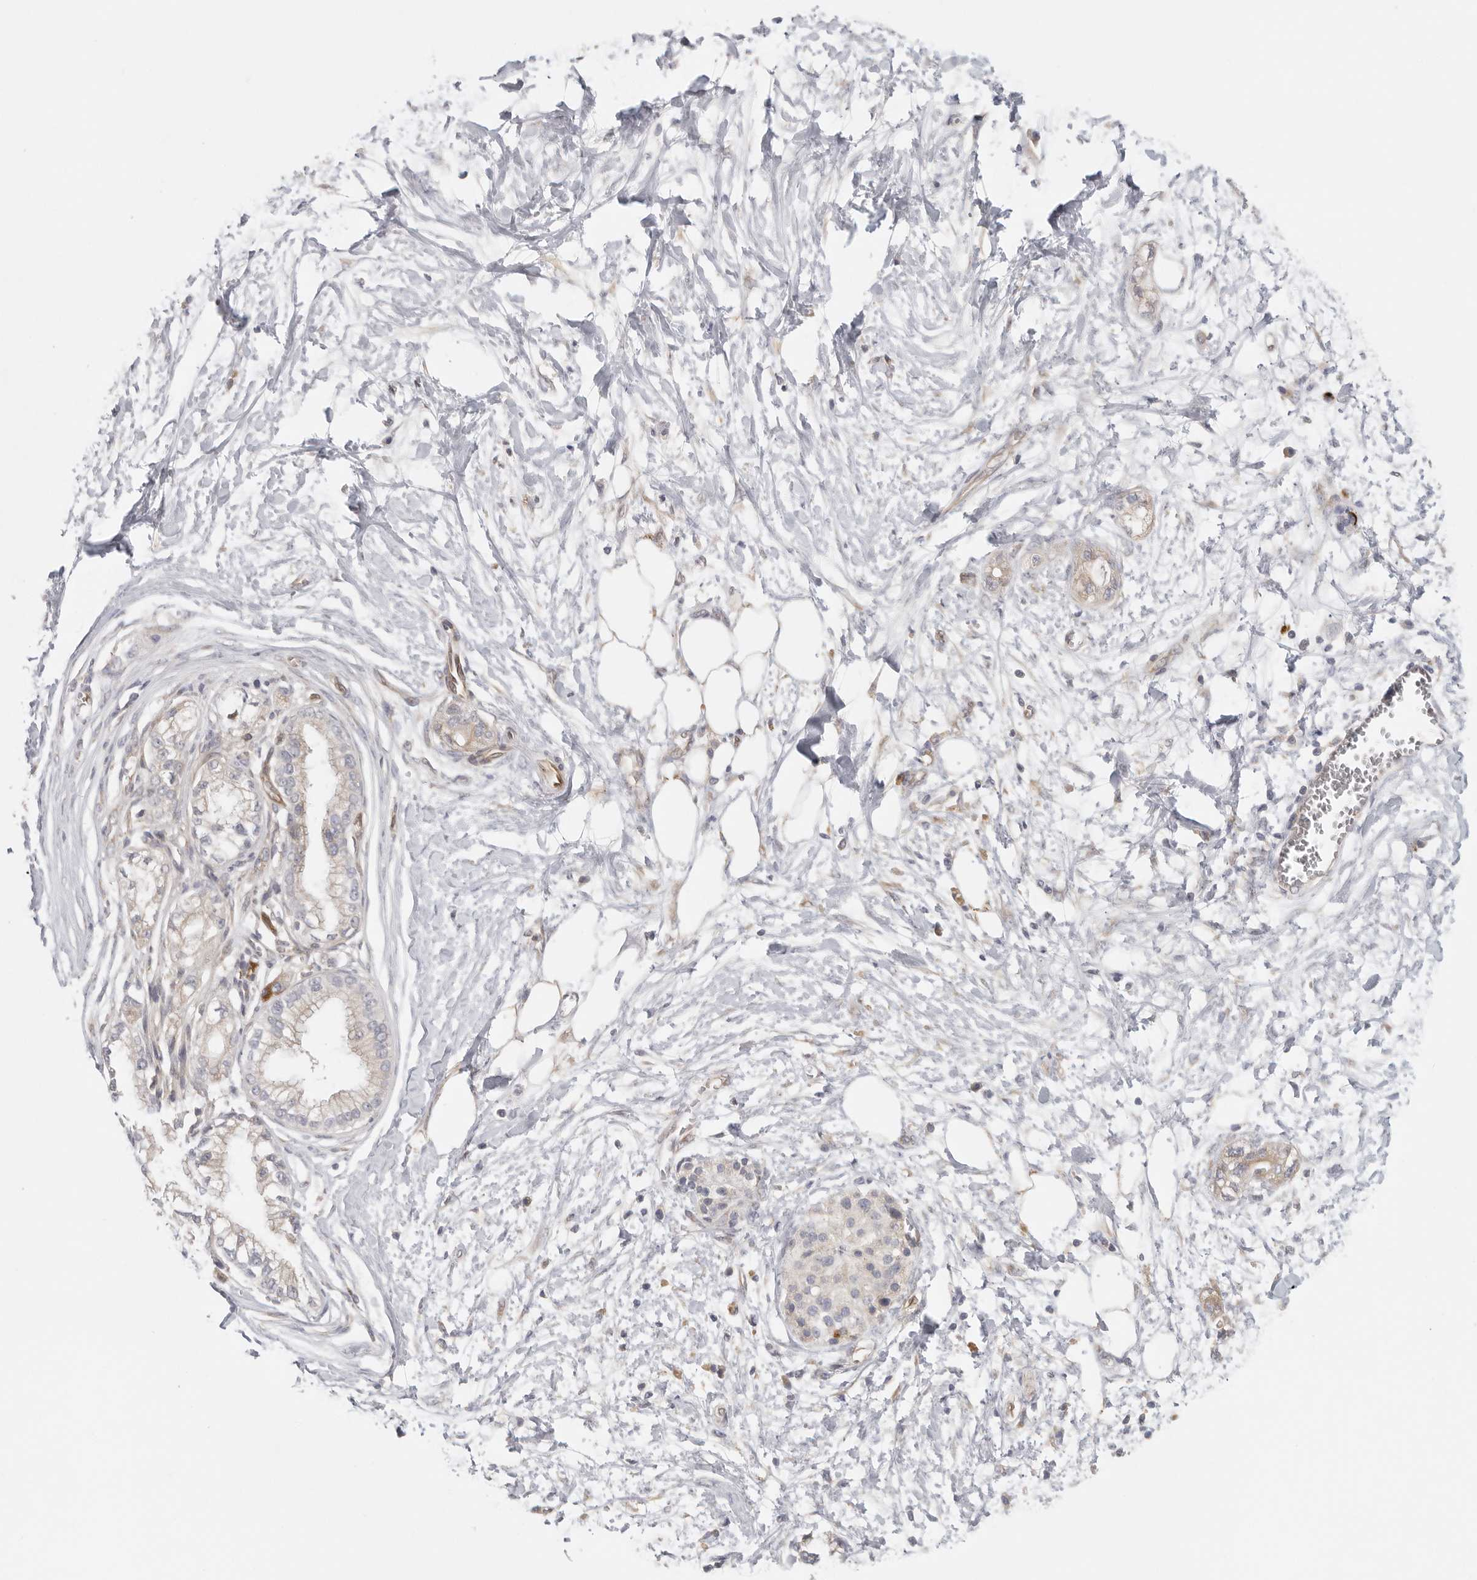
{"staining": {"intensity": "weak", "quantity": "<25%", "location": "cytoplasmic/membranous"}, "tissue": "pancreatic cancer", "cell_type": "Tumor cells", "image_type": "cancer", "snomed": [{"axis": "morphology", "description": "Adenocarcinoma, NOS"}, {"axis": "topography", "description": "Pancreas"}], "caption": "A photomicrograph of pancreatic cancer stained for a protein demonstrates no brown staining in tumor cells. (DAB immunohistochemistry (IHC) visualized using brightfield microscopy, high magnification).", "gene": "BCAP29", "patient": {"sex": "male", "age": 68}}